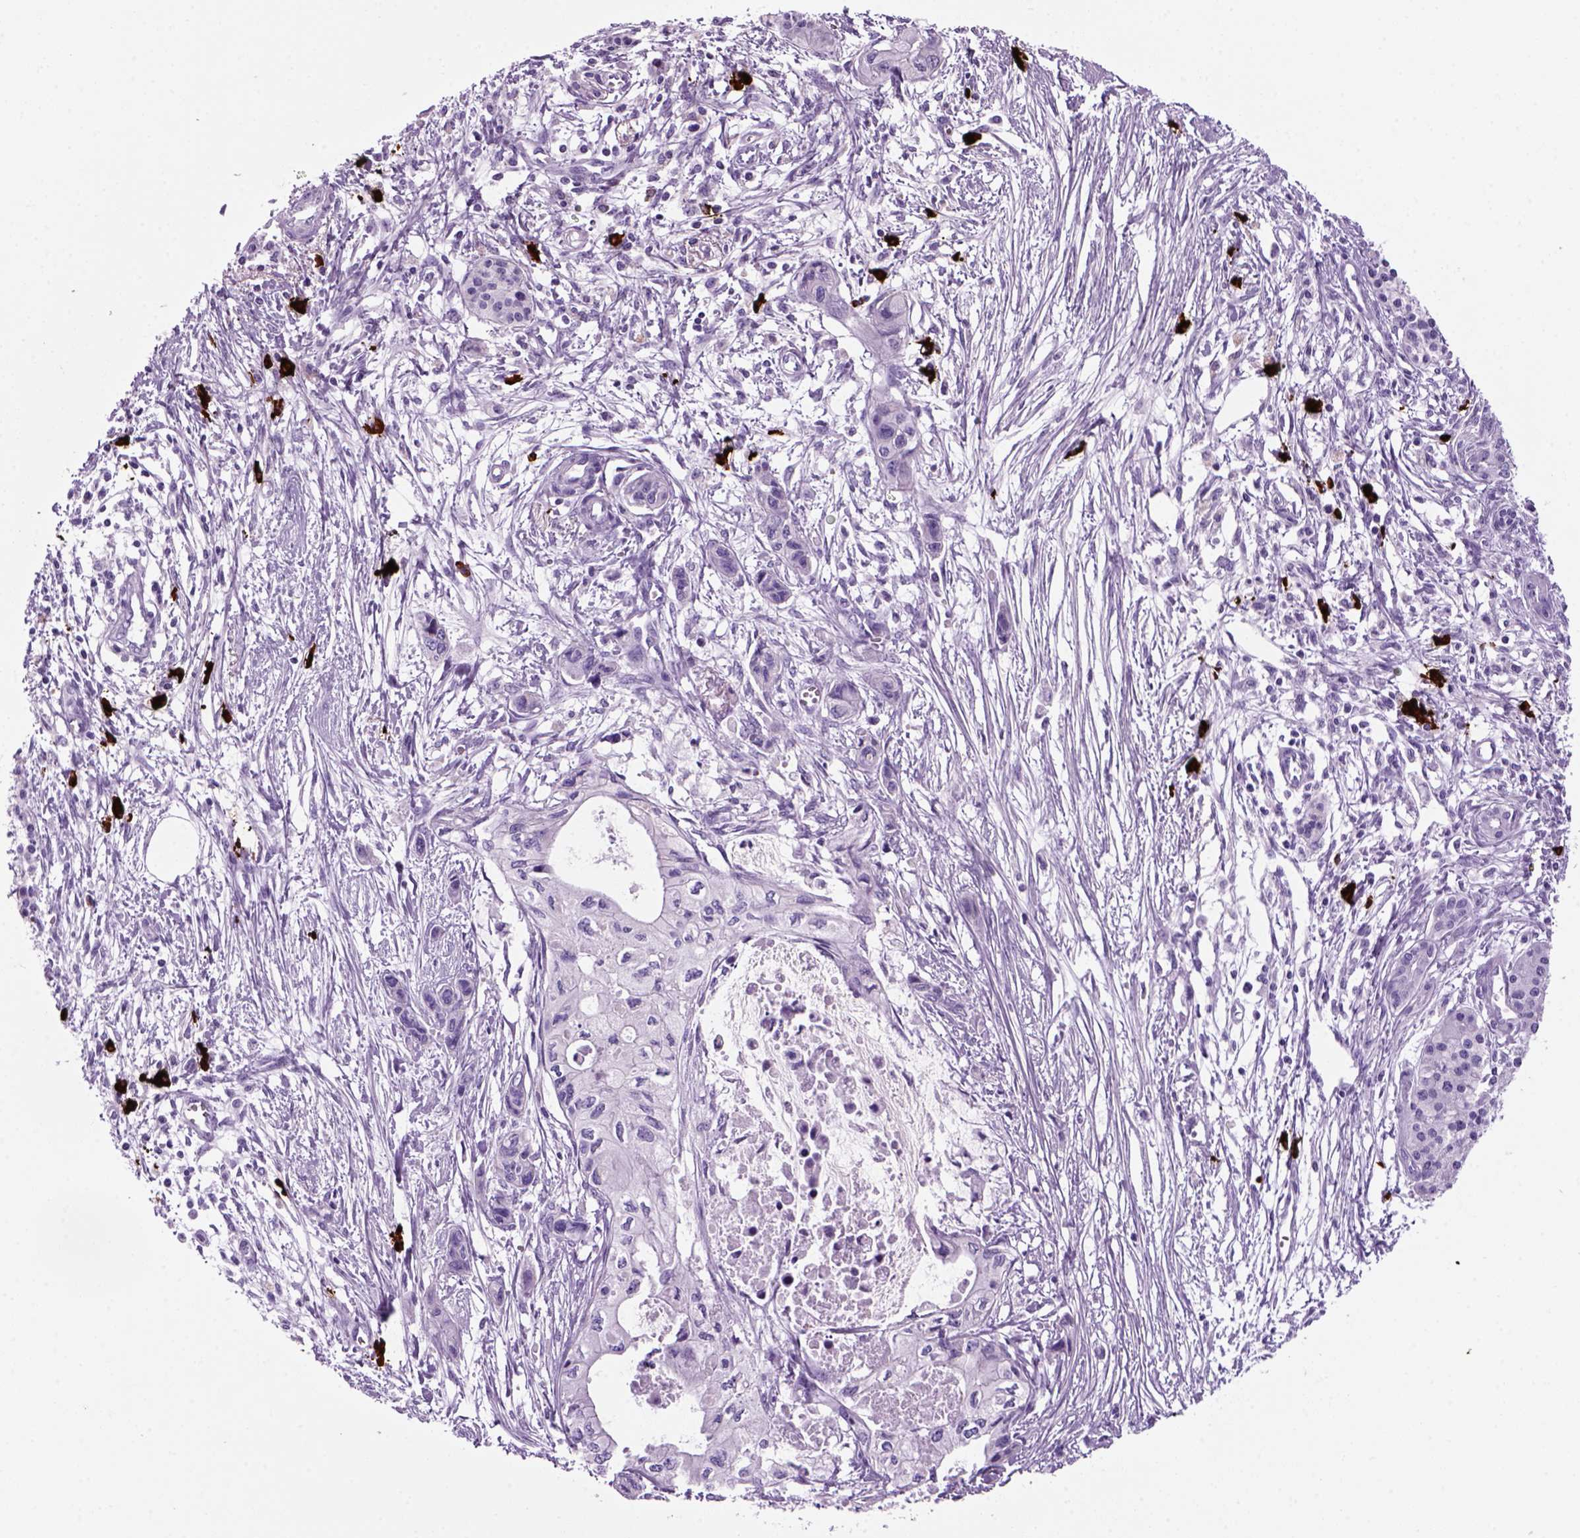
{"staining": {"intensity": "negative", "quantity": "none", "location": "none"}, "tissue": "pancreatic cancer", "cell_type": "Tumor cells", "image_type": "cancer", "snomed": [{"axis": "morphology", "description": "Adenocarcinoma, NOS"}, {"axis": "topography", "description": "Pancreas"}], "caption": "The immunohistochemistry micrograph has no significant staining in tumor cells of pancreatic cancer tissue.", "gene": "MZB1", "patient": {"sex": "female", "age": 76}}